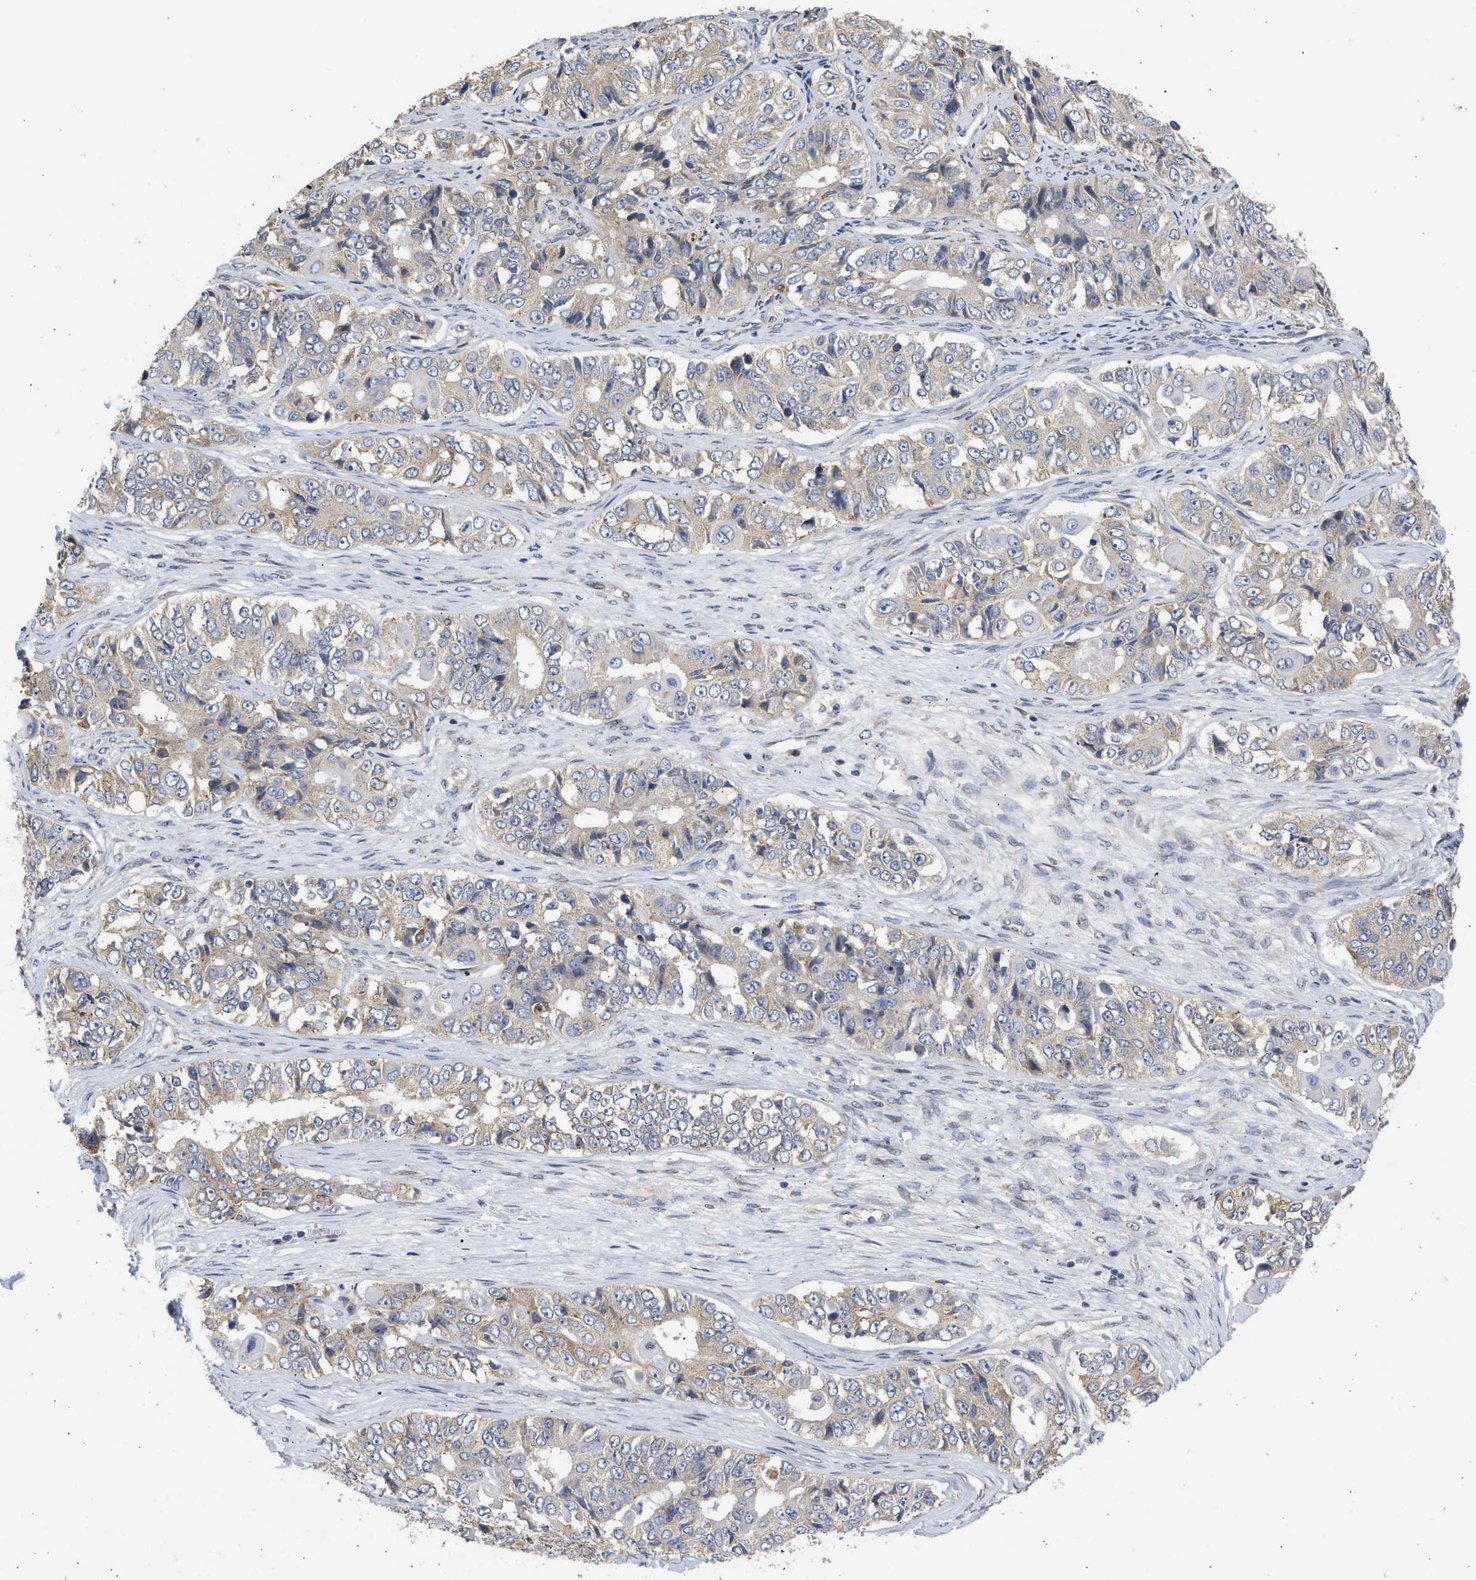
{"staining": {"intensity": "weak", "quantity": "25%-75%", "location": "cytoplasmic/membranous"}, "tissue": "ovarian cancer", "cell_type": "Tumor cells", "image_type": "cancer", "snomed": [{"axis": "morphology", "description": "Carcinoma, endometroid"}, {"axis": "topography", "description": "Ovary"}], "caption": "Human ovarian cancer stained with a brown dye reveals weak cytoplasmic/membranous positive positivity in approximately 25%-75% of tumor cells.", "gene": "TMED1", "patient": {"sex": "female", "age": 51}}